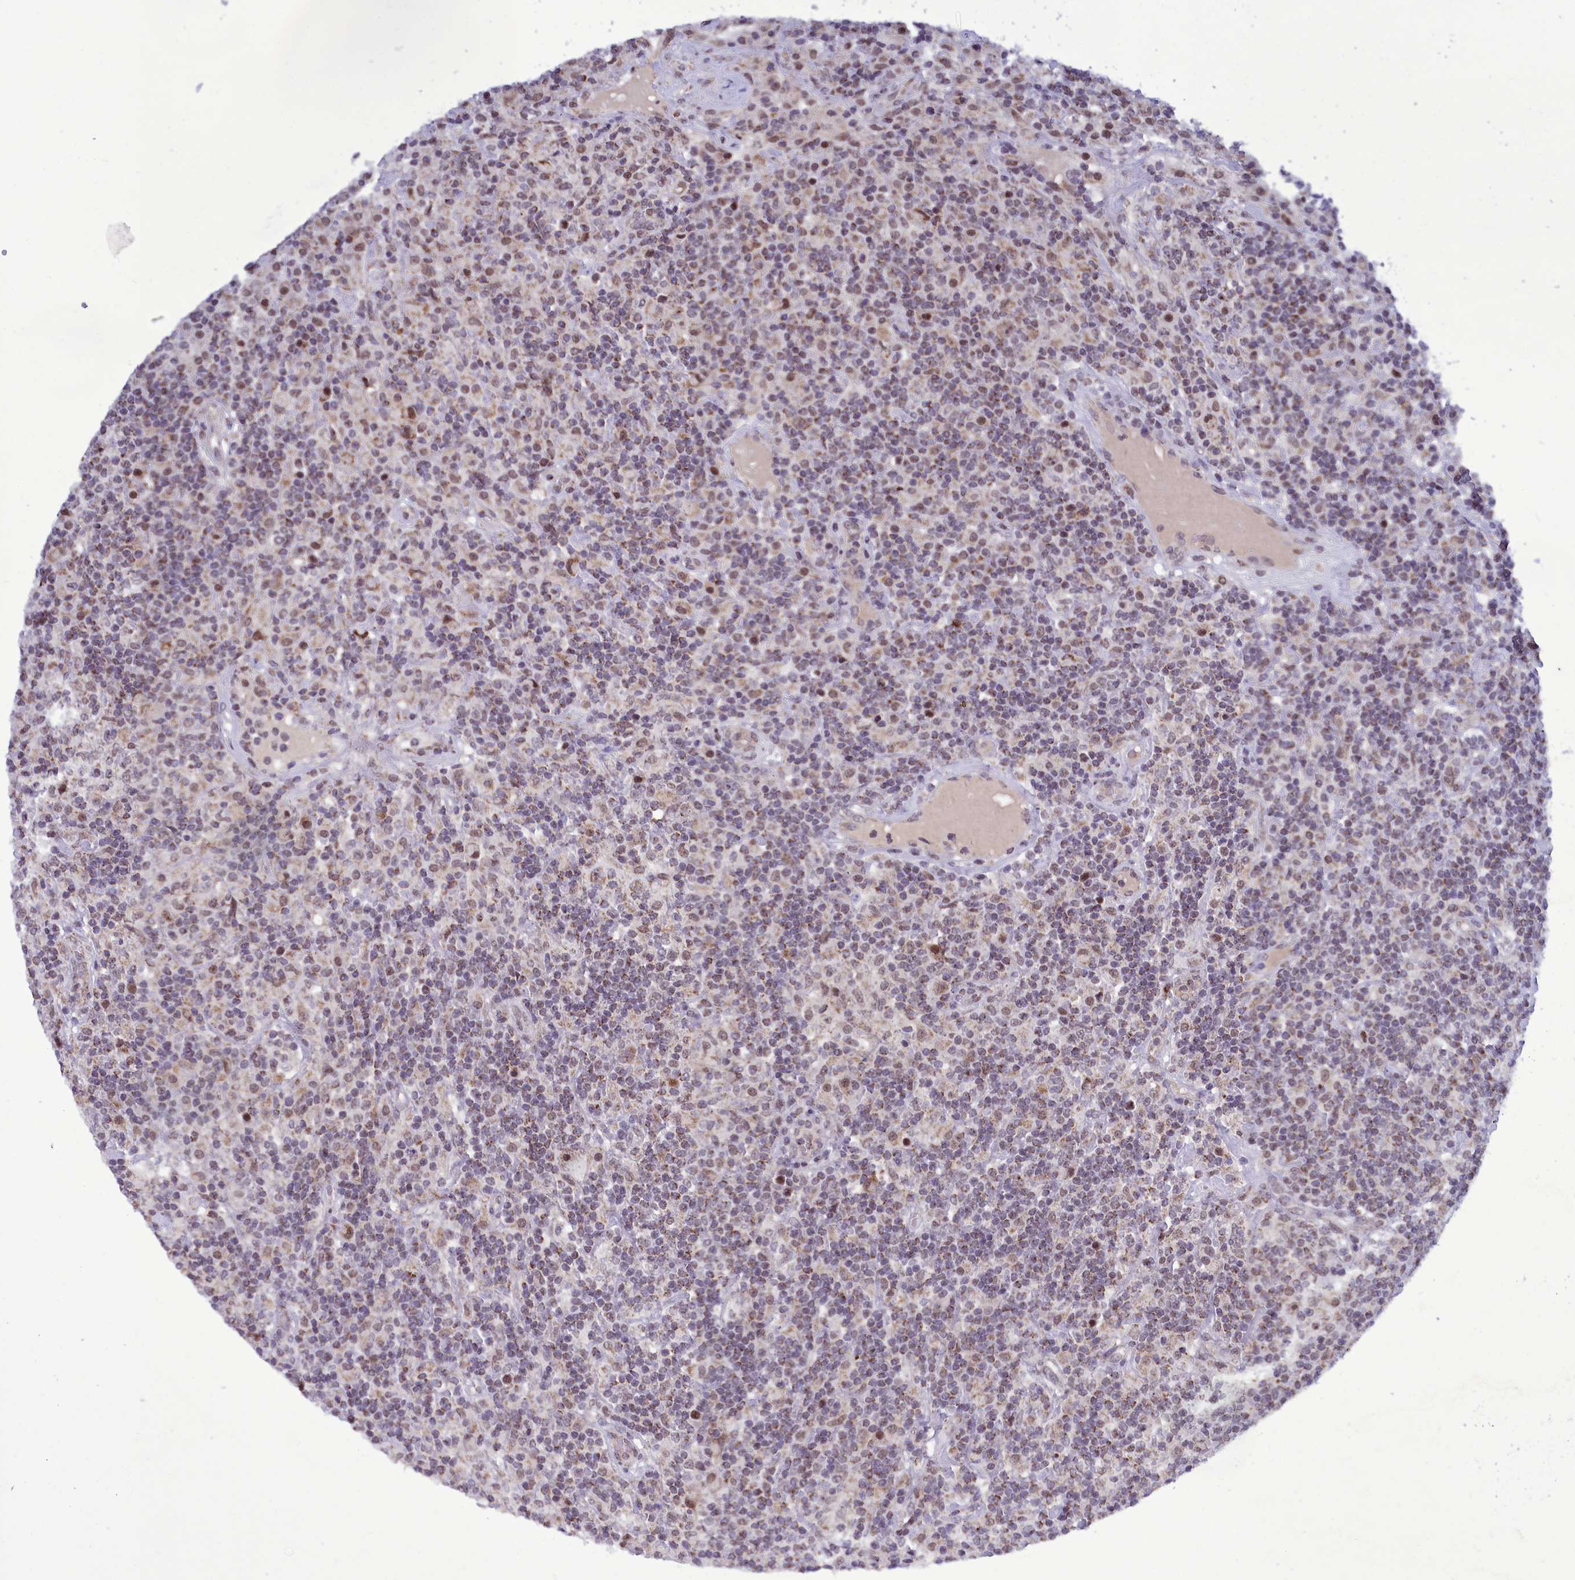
{"staining": {"intensity": "moderate", "quantity": ">75%", "location": "nuclear"}, "tissue": "lymphoma", "cell_type": "Tumor cells", "image_type": "cancer", "snomed": [{"axis": "morphology", "description": "Hodgkin's disease, NOS"}, {"axis": "topography", "description": "Lymph node"}], "caption": "Brown immunohistochemical staining in lymphoma demonstrates moderate nuclear positivity in approximately >75% of tumor cells. (DAB IHC, brown staining for protein, blue staining for nuclei).", "gene": "POM121L2", "patient": {"sex": "male", "age": 70}}